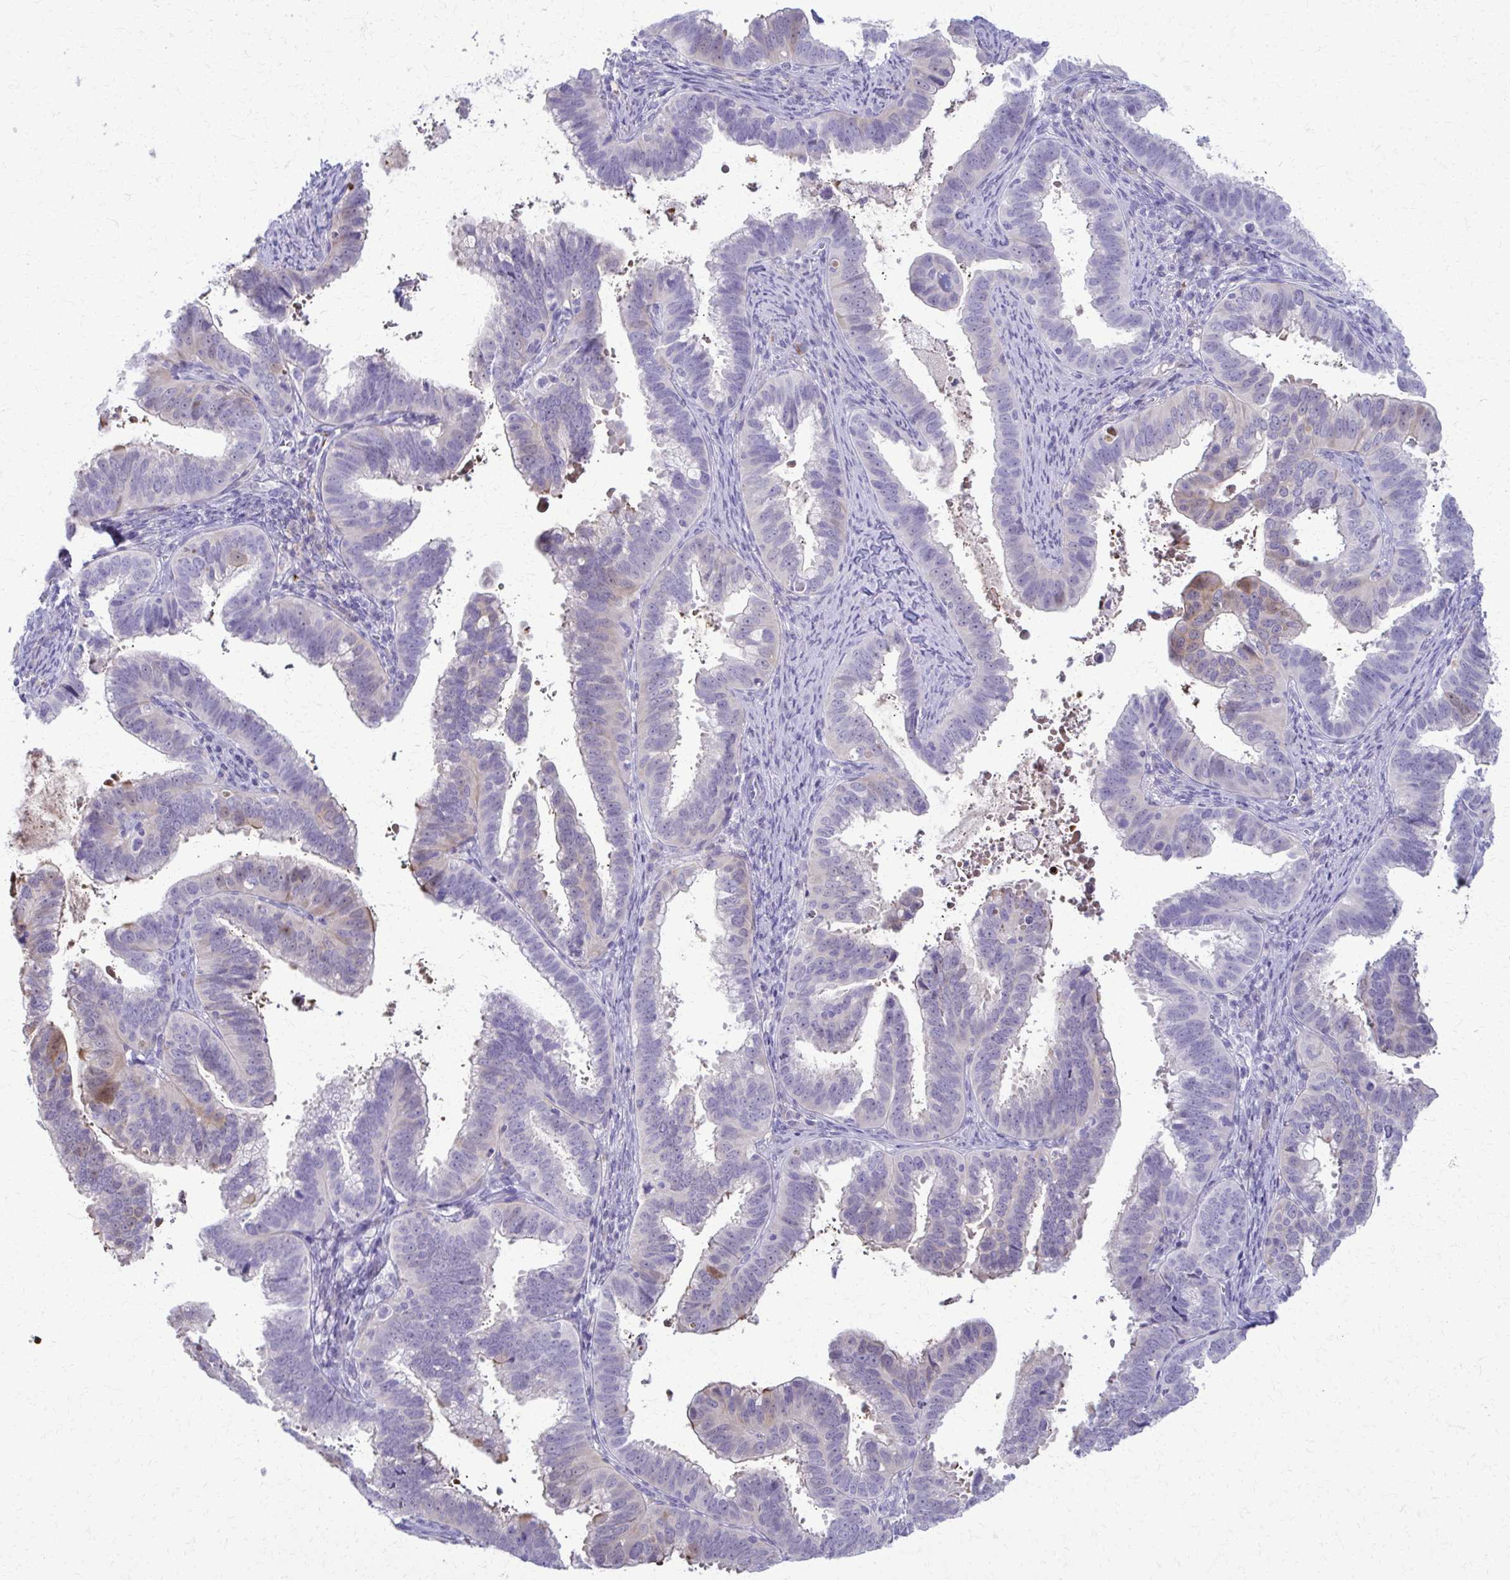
{"staining": {"intensity": "moderate", "quantity": "<25%", "location": "cytoplasmic/membranous"}, "tissue": "cervical cancer", "cell_type": "Tumor cells", "image_type": "cancer", "snomed": [{"axis": "morphology", "description": "Adenocarcinoma, NOS"}, {"axis": "topography", "description": "Cervix"}], "caption": "DAB (3,3'-diaminobenzidine) immunohistochemical staining of cervical cancer exhibits moderate cytoplasmic/membranous protein positivity in about <25% of tumor cells.", "gene": "OR4M1", "patient": {"sex": "female", "age": 61}}